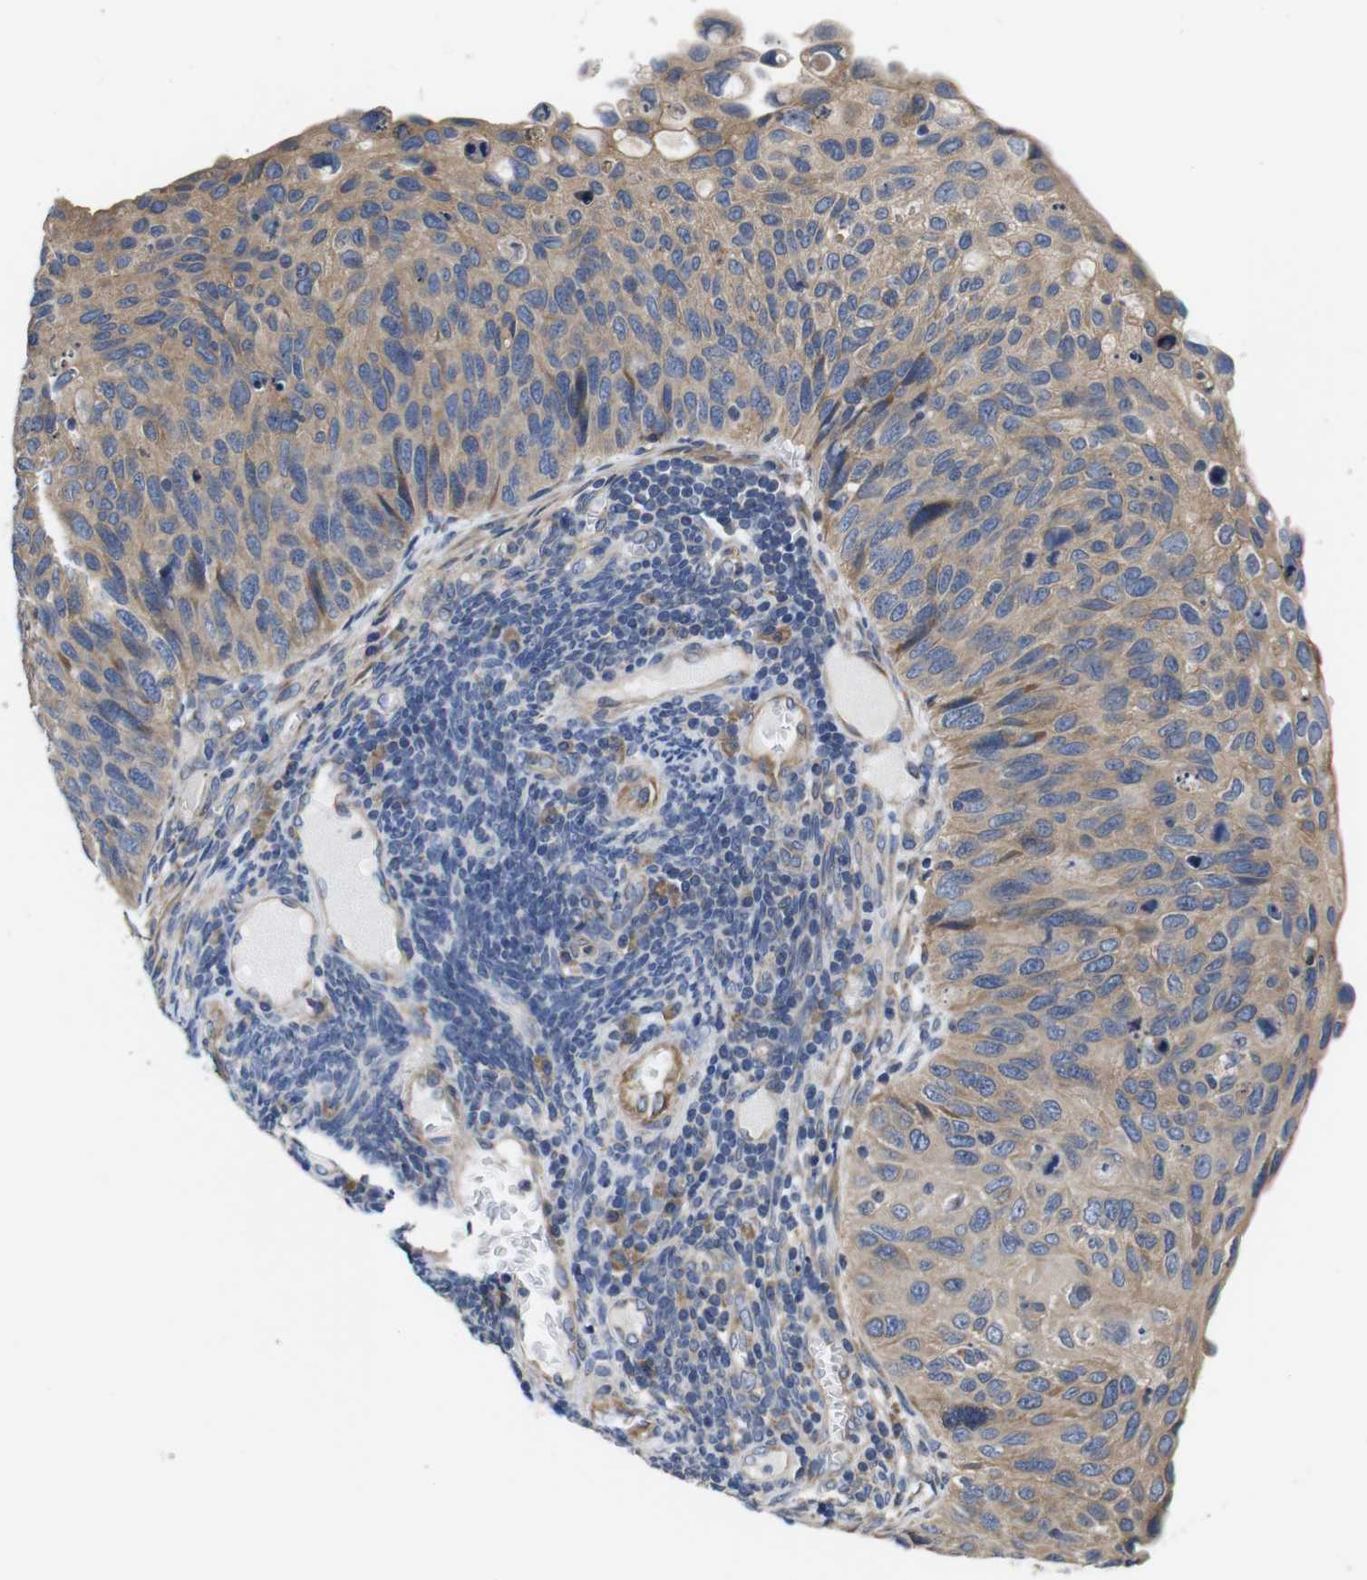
{"staining": {"intensity": "moderate", "quantity": "25%-75%", "location": "cytoplasmic/membranous"}, "tissue": "cervical cancer", "cell_type": "Tumor cells", "image_type": "cancer", "snomed": [{"axis": "morphology", "description": "Squamous cell carcinoma, NOS"}, {"axis": "topography", "description": "Cervix"}], "caption": "This image displays IHC staining of cervical cancer, with medium moderate cytoplasmic/membranous positivity in about 25%-75% of tumor cells.", "gene": "MARCHF7", "patient": {"sex": "female", "age": 70}}